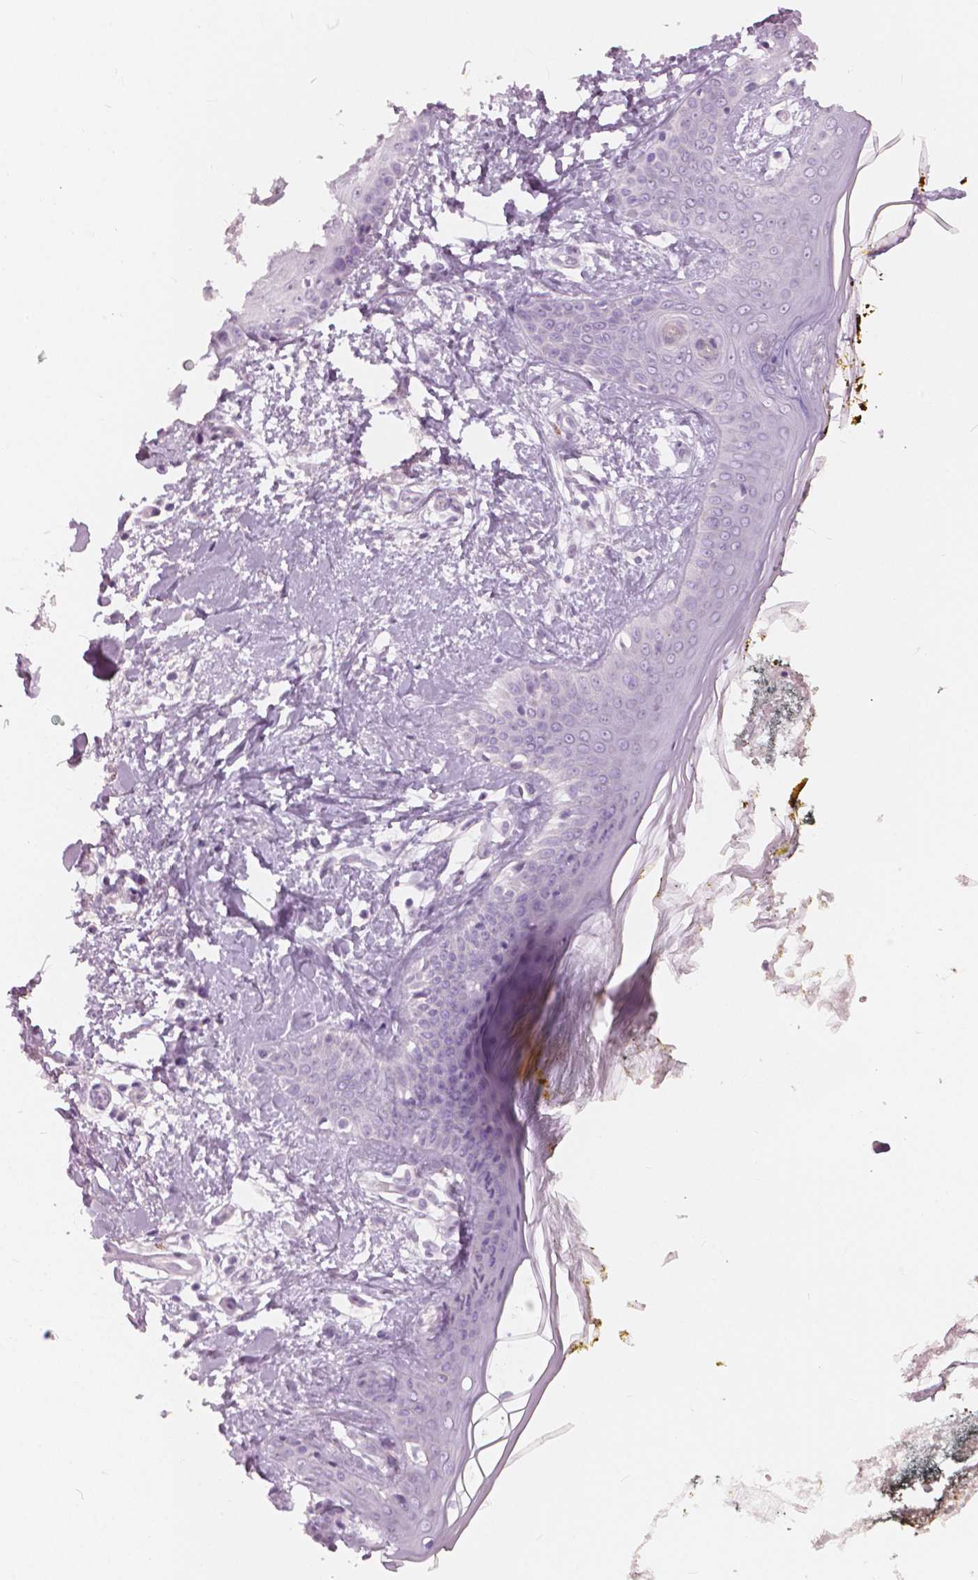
{"staining": {"intensity": "negative", "quantity": "none", "location": "none"}, "tissue": "skin", "cell_type": "Fibroblasts", "image_type": "normal", "snomed": [{"axis": "morphology", "description": "Normal tissue, NOS"}, {"axis": "topography", "description": "Skin"}], "caption": "Micrograph shows no protein expression in fibroblasts of unremarkable skin.", "gene": "A4GNT", "patient": {"sex": "female", "age": 34}}